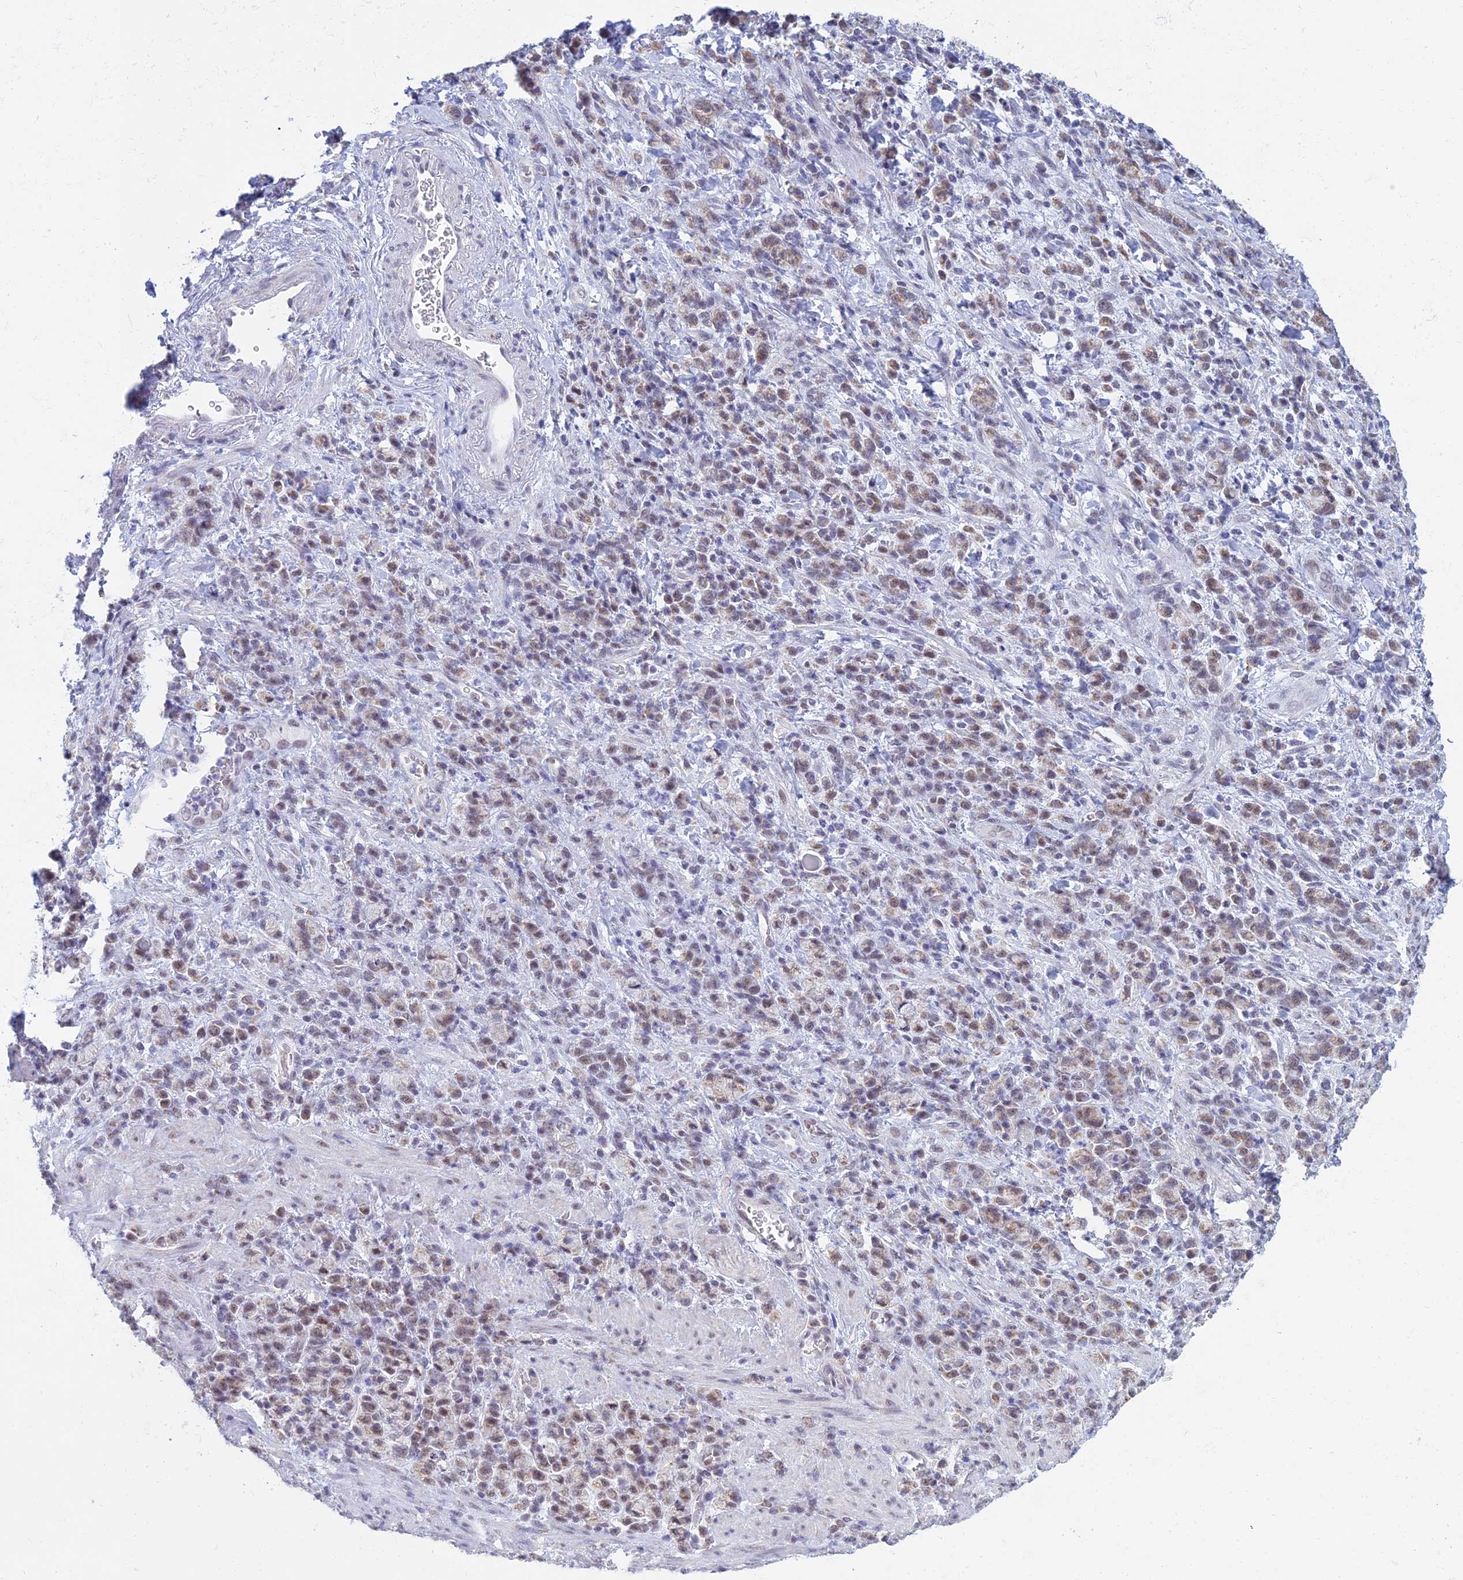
{"staining": {"intensity": "weak", "quantity": ">75%", "location": "cytoplasmic/membranous,nuclear"}, "tissue": "stomach cancer", "cell_type": "Tumor cells", "image_type": "cancer", "snomed": [{"axis": "morphology", "description": "Adenocarcinoma, NOS"}, {"axis": "topography", "description": "Stomach"}], "caption": "Immunohistochemistry (IHC) (DAB) staining of adenocarcinoma (stomach) exhibits weak cytoplasmic/membranous and nuclear protein staining in about >75% of tumor cells. The protein of interest is shown in brown color, while the nuclei are stained blue.", "gene": "KLF14", "patient": {"sex": "male", "age": 76}}